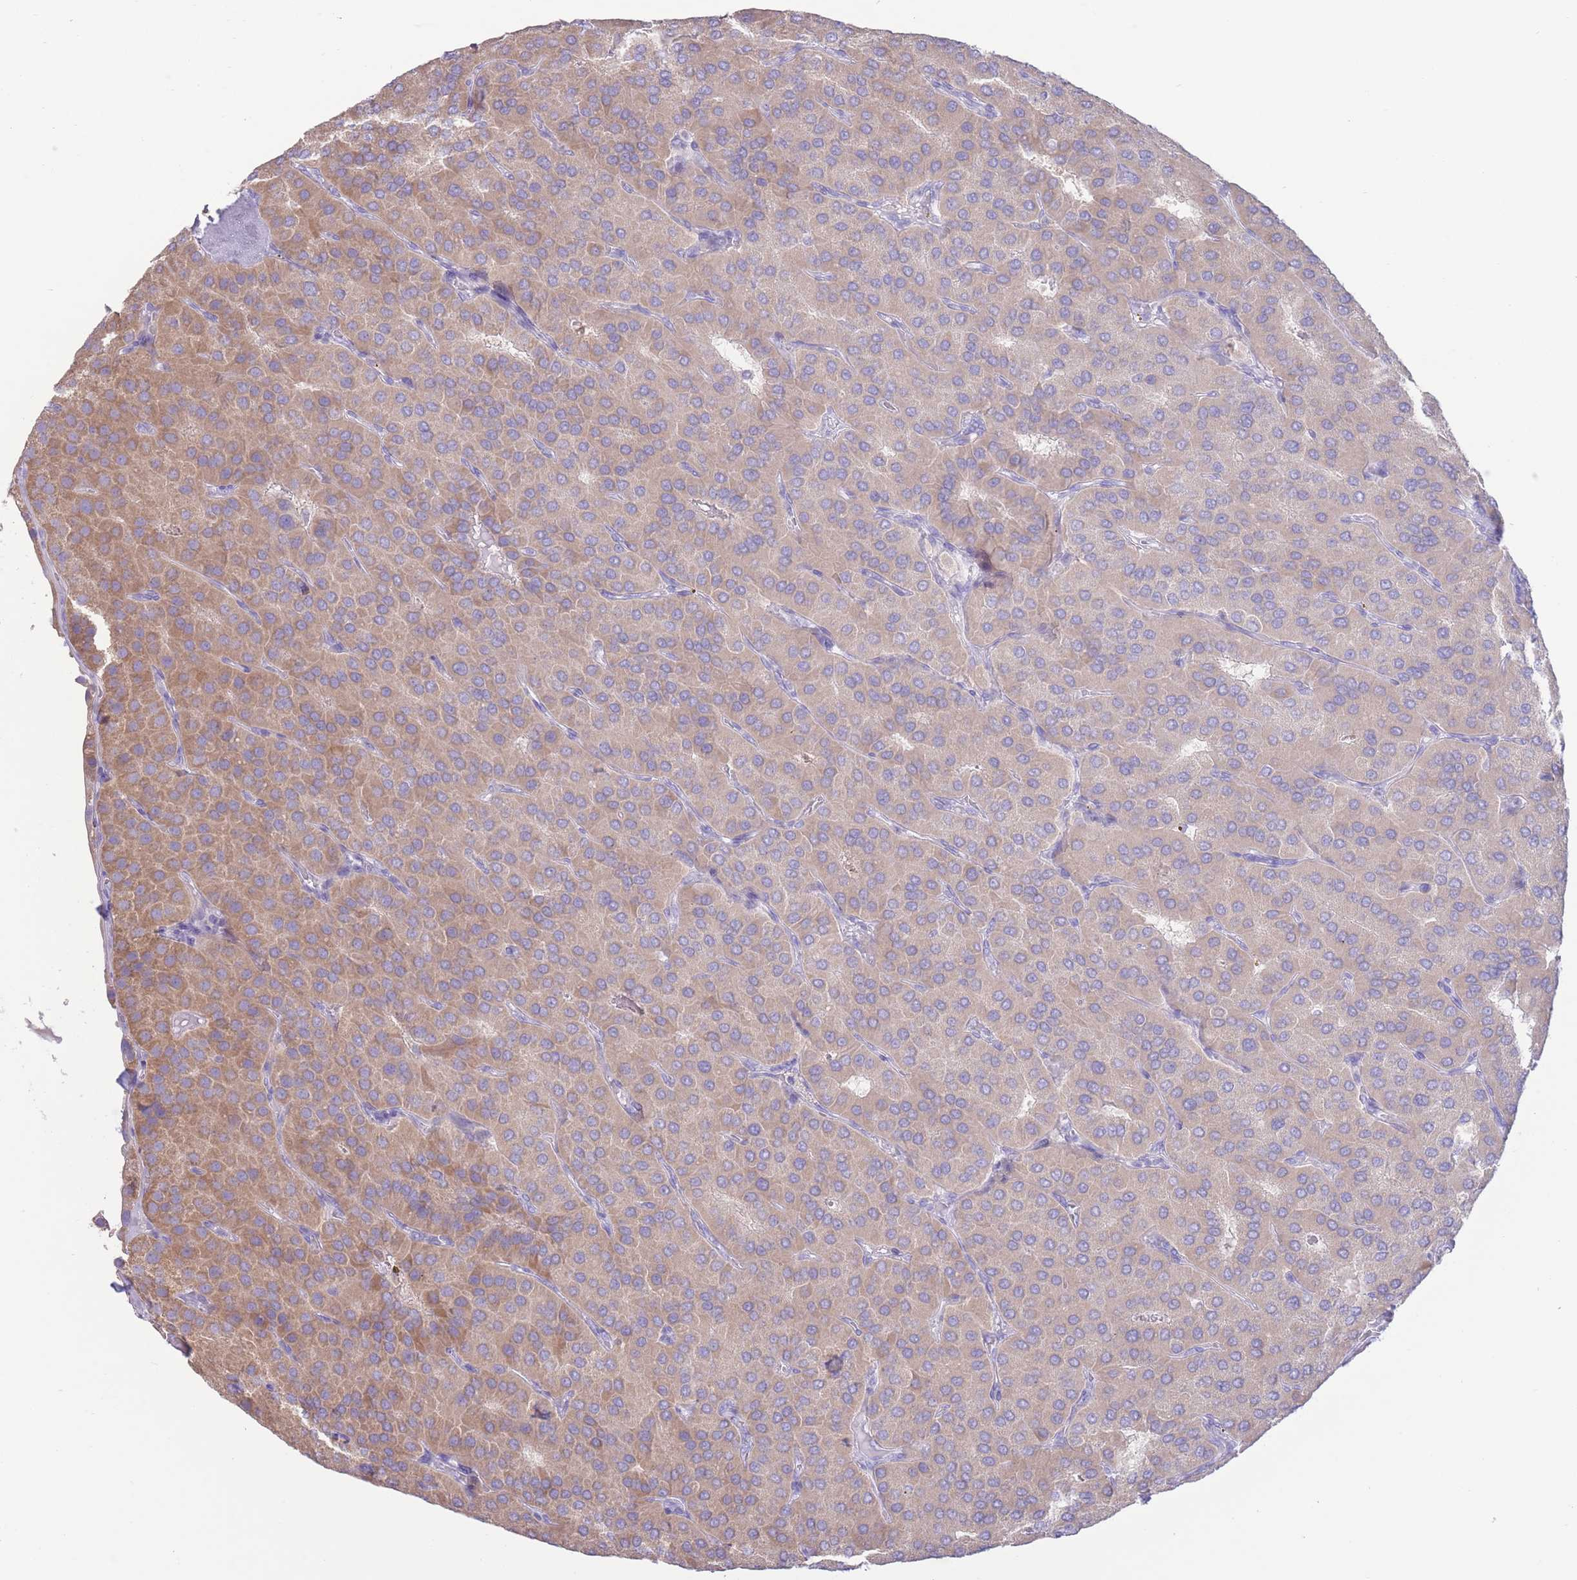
{"staining": {"intensity": "moderate", "quantity": "25%-75%", "location": "cytoplasmic/membranous"}, "tissue": "parathyroid gland", "cell_type": "Glandular cells", "image_type": "normal", "snomed": [{"axis": "morphology", "description": "Normal tissue, NOS"}, {"axis": "morphology", "description": "Adenoma, NOS"}, {"axis": "topography", "description": "Parathyroid gland"}], "caption": "High-power microscopy captured an immunohistochemistry (IHC) photomicrograph of unremarkable parathyroid gland, revealing moderate cytoplasmic/membranous expression in about 25%-75% of glandular cells. (brown staining indicates protein expression, while blue staining denotes nuclei).", "gene": "FAH", "patient": {"sex": "female", "age": 86}}